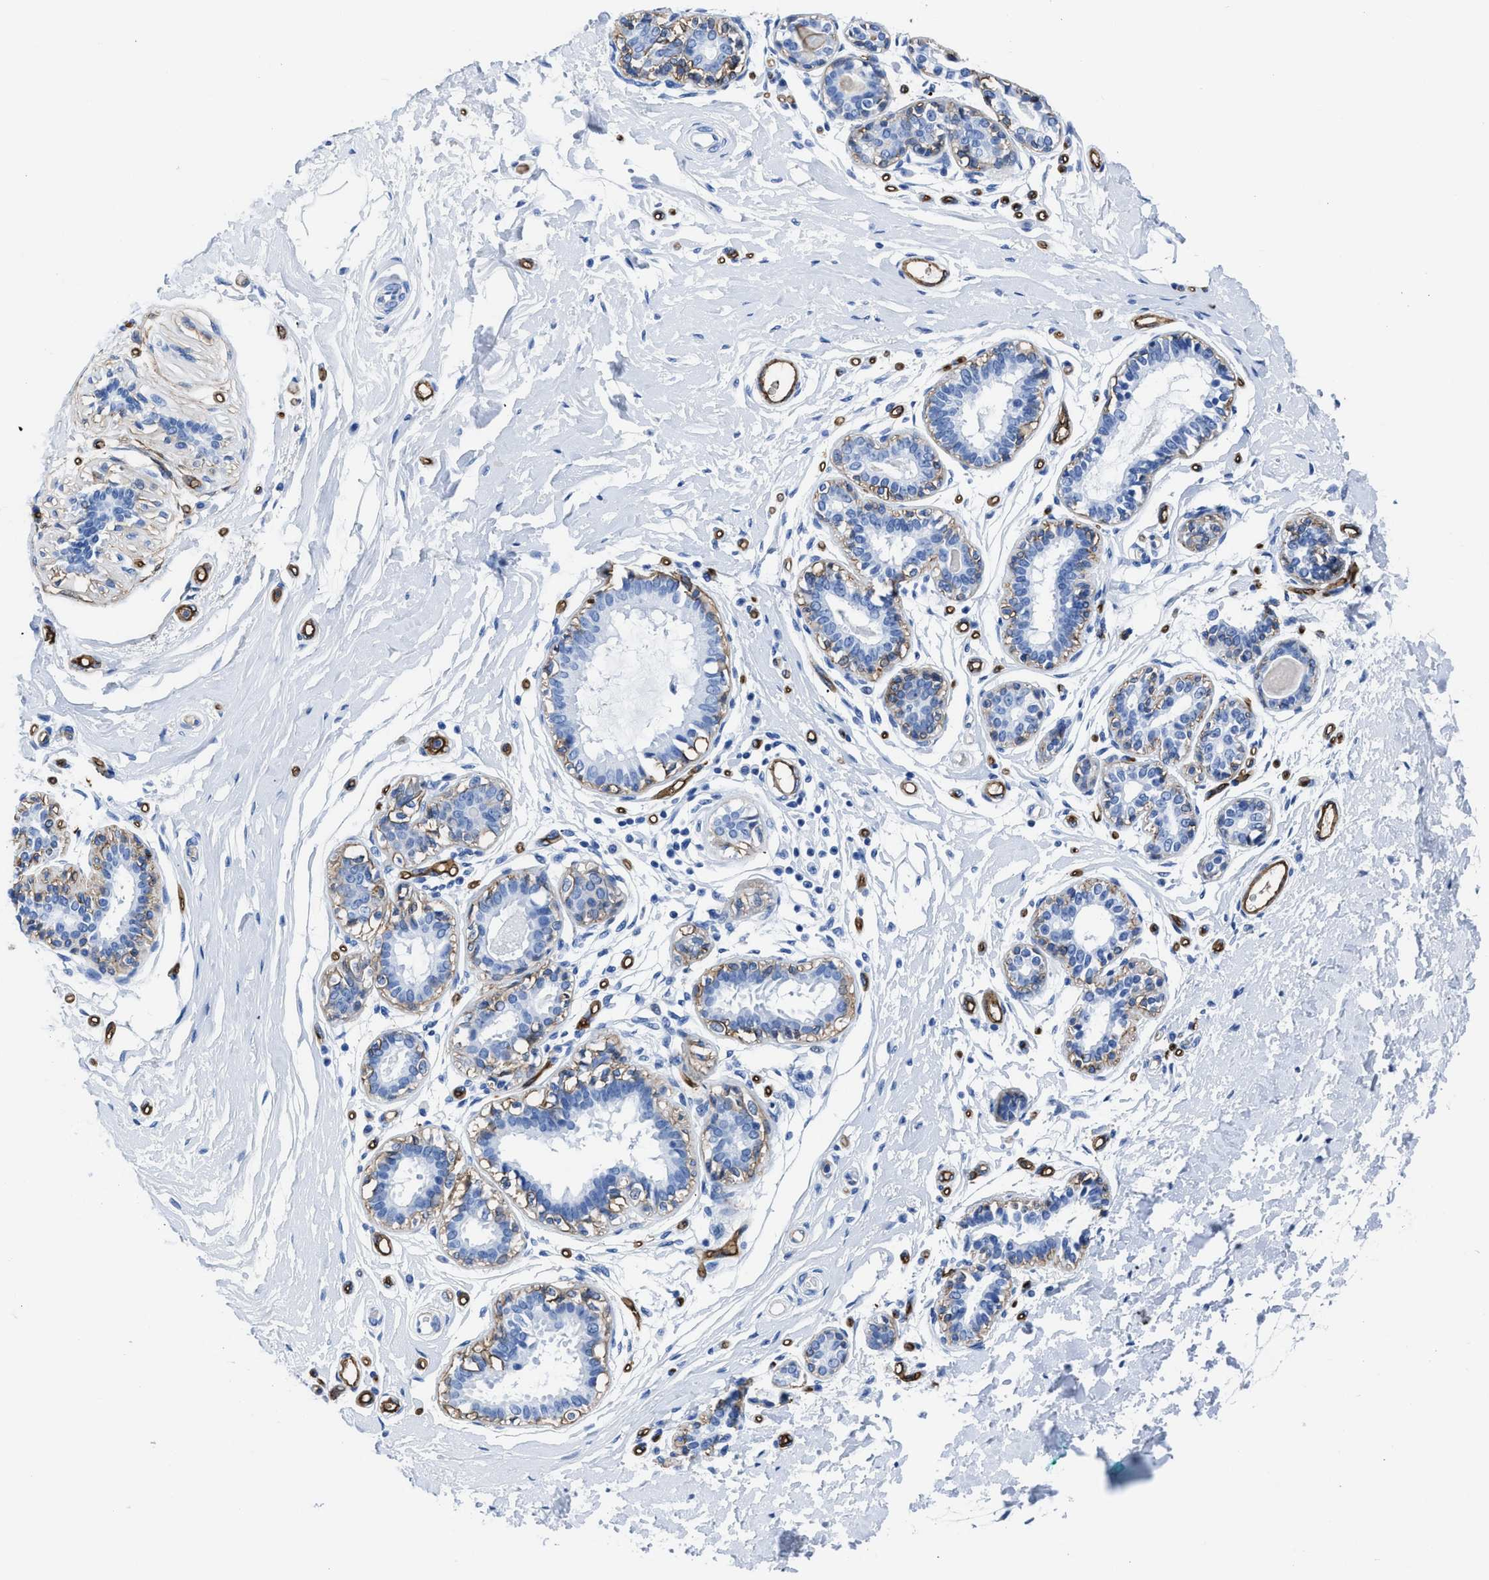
{"staining": {"intensity": "negative", "quantity": "none", "location": "none"}, "tissue": "breast", "cell_type": "Adipocytes", "image_type": "normal", "snomed": [{"axis": "morphology", "description": "Normal tissue, NOS"}, {"axis": "morphology", "description": "Lobular carcinoma"}, {"axis": "topography", "description": "Breast"}], "caption": "DAB immunohistochemical staining of benign breast demonstrates no significant staining in adipocytes.", "gene": "AQP1", "patient": {"sex": "female", "age": 59}}